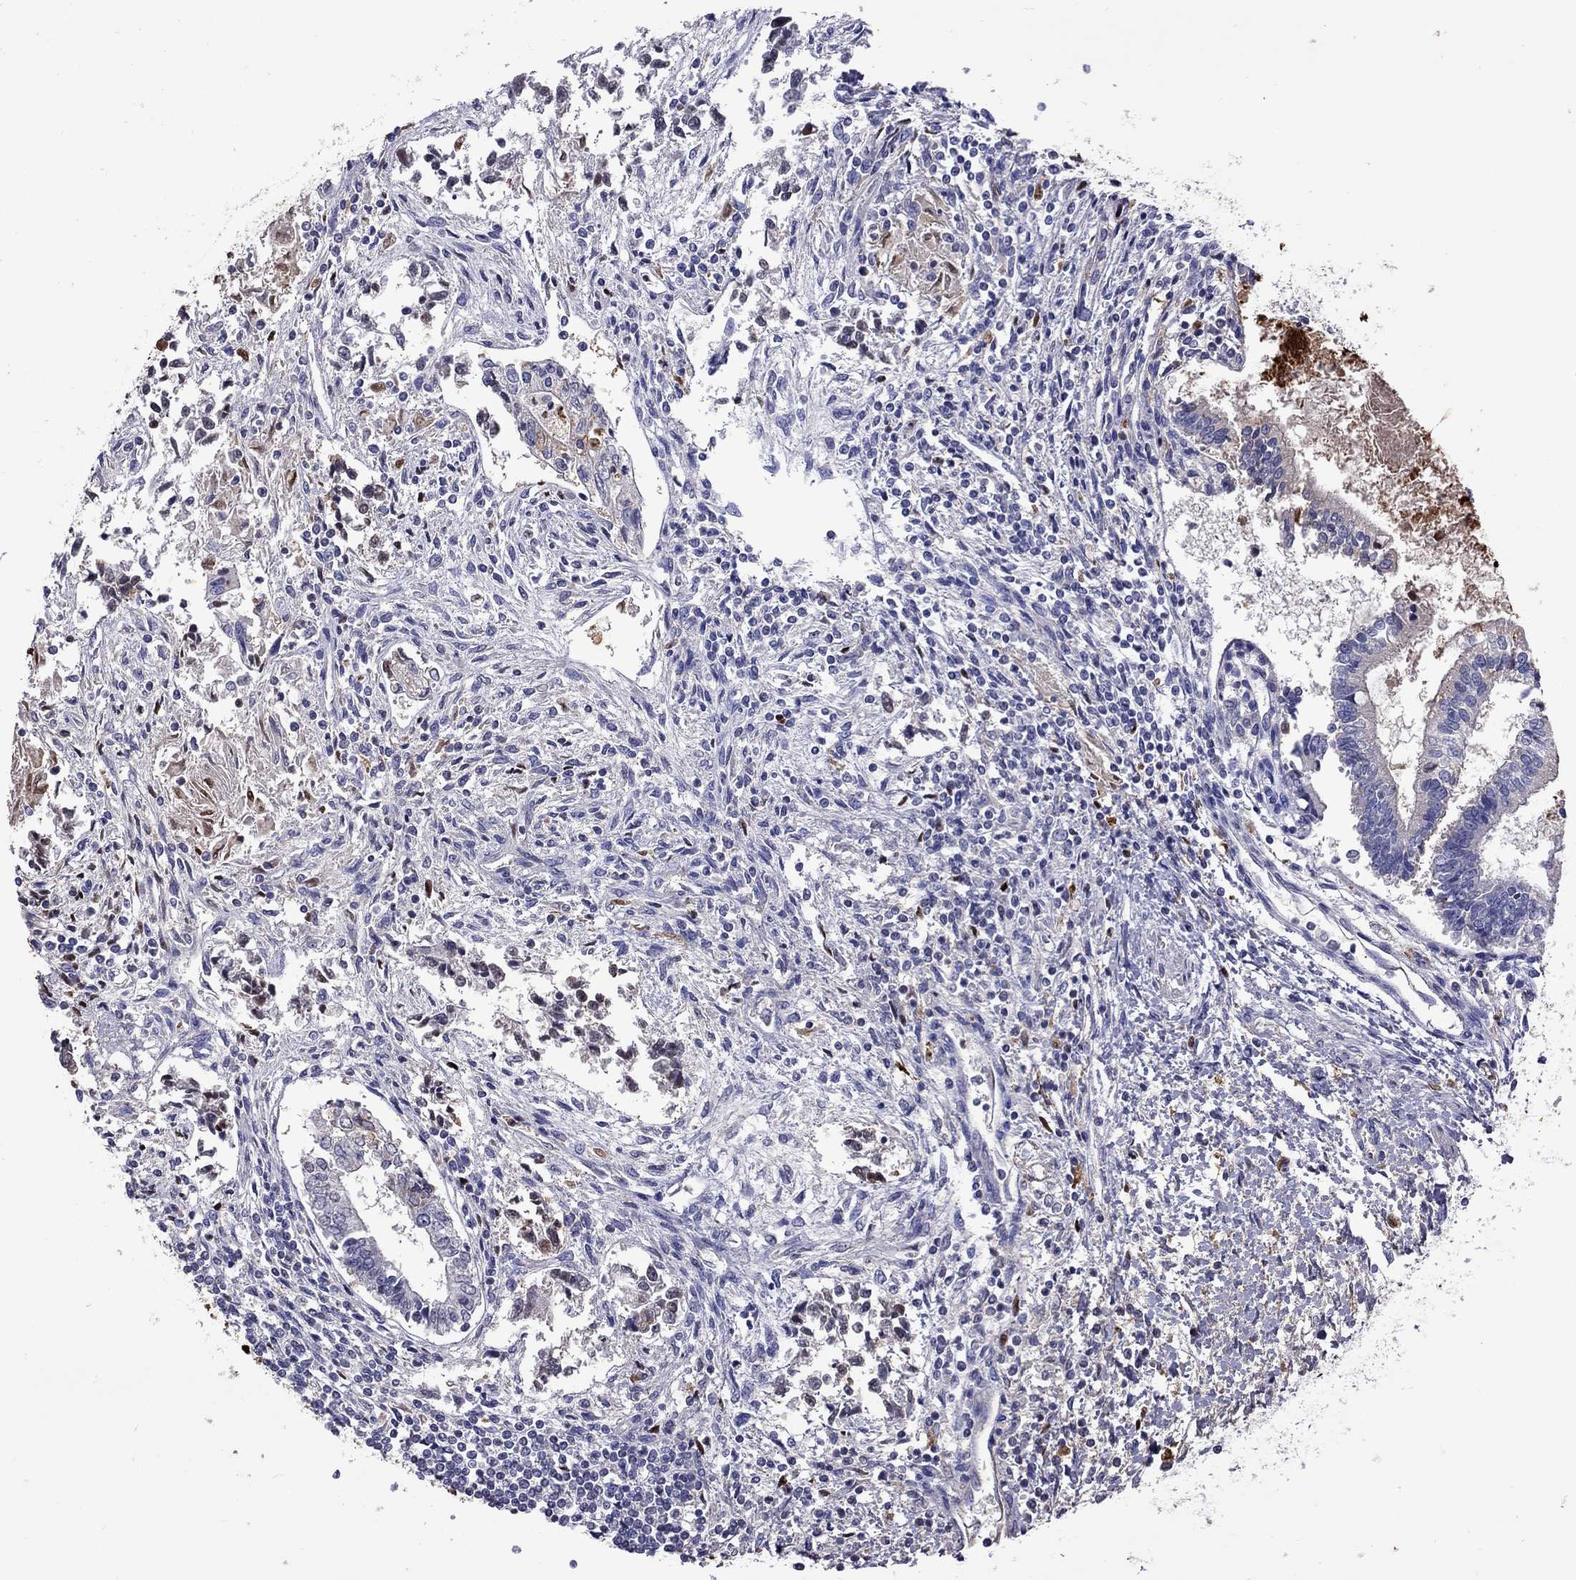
{"staining": {"intensity": "negative", "quantity": "none", "location": "none"}, "tissue": "testis cancer", "cell_type": "Tumor cells", "image_type": "cancer", "snomed": [{"axis": "morphology", "description": "Carcinoma, Embryonal, NOS"}, {"axis": "topography", "description": "Testis"}], "caption": "The histopathology image exhibits no staining of tumor cells in embryonal carcinoma (testis).", "gene": "SERPINA3", "patient": {"sex": "male", "age": 37}}